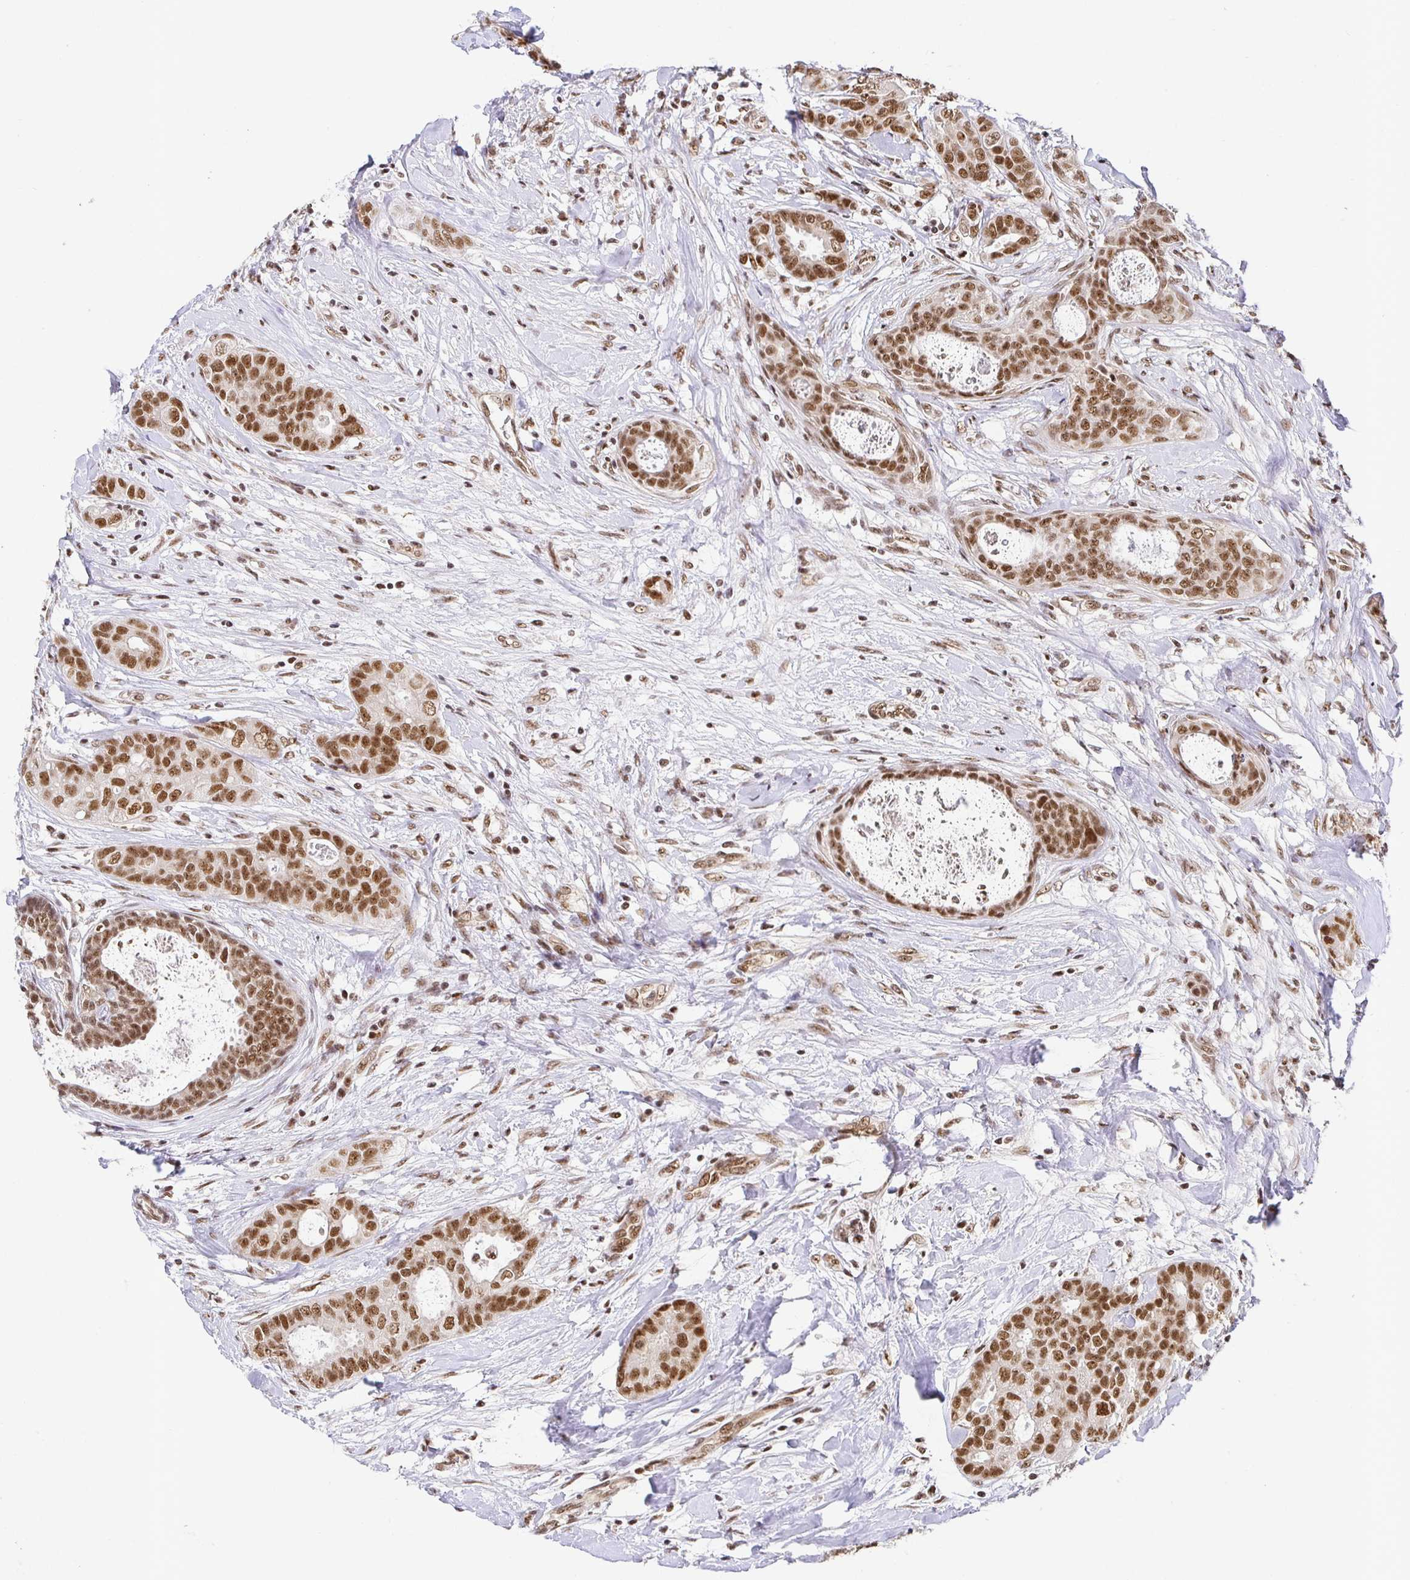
{"staining": {"intensity": "moderate", "quantity": ">75%", "location": "nuclear"}, "tissue": "breast cancer", "cell_type": "Tumor cells", "image_type": "cancer", "snomed": [{"axis": "morphology", "description": "Duct carcinoma"}, {"axis": "topography", "description": "Breast"}], "caption": "Immunohistochemistry (IHC) staining of breast infiltrating ductal carcinoma, which demonstrates medium levels of moderate nuclear positivity in approximately >75% of tumor cells indicating moderate nuclear protein staining. The staining was performed using DAB (brown) for protein detection and nuclei were counterstained in hematoxylin (blue).", "gene": "USF1", "patient": {"sex": "female", "age": 45}}